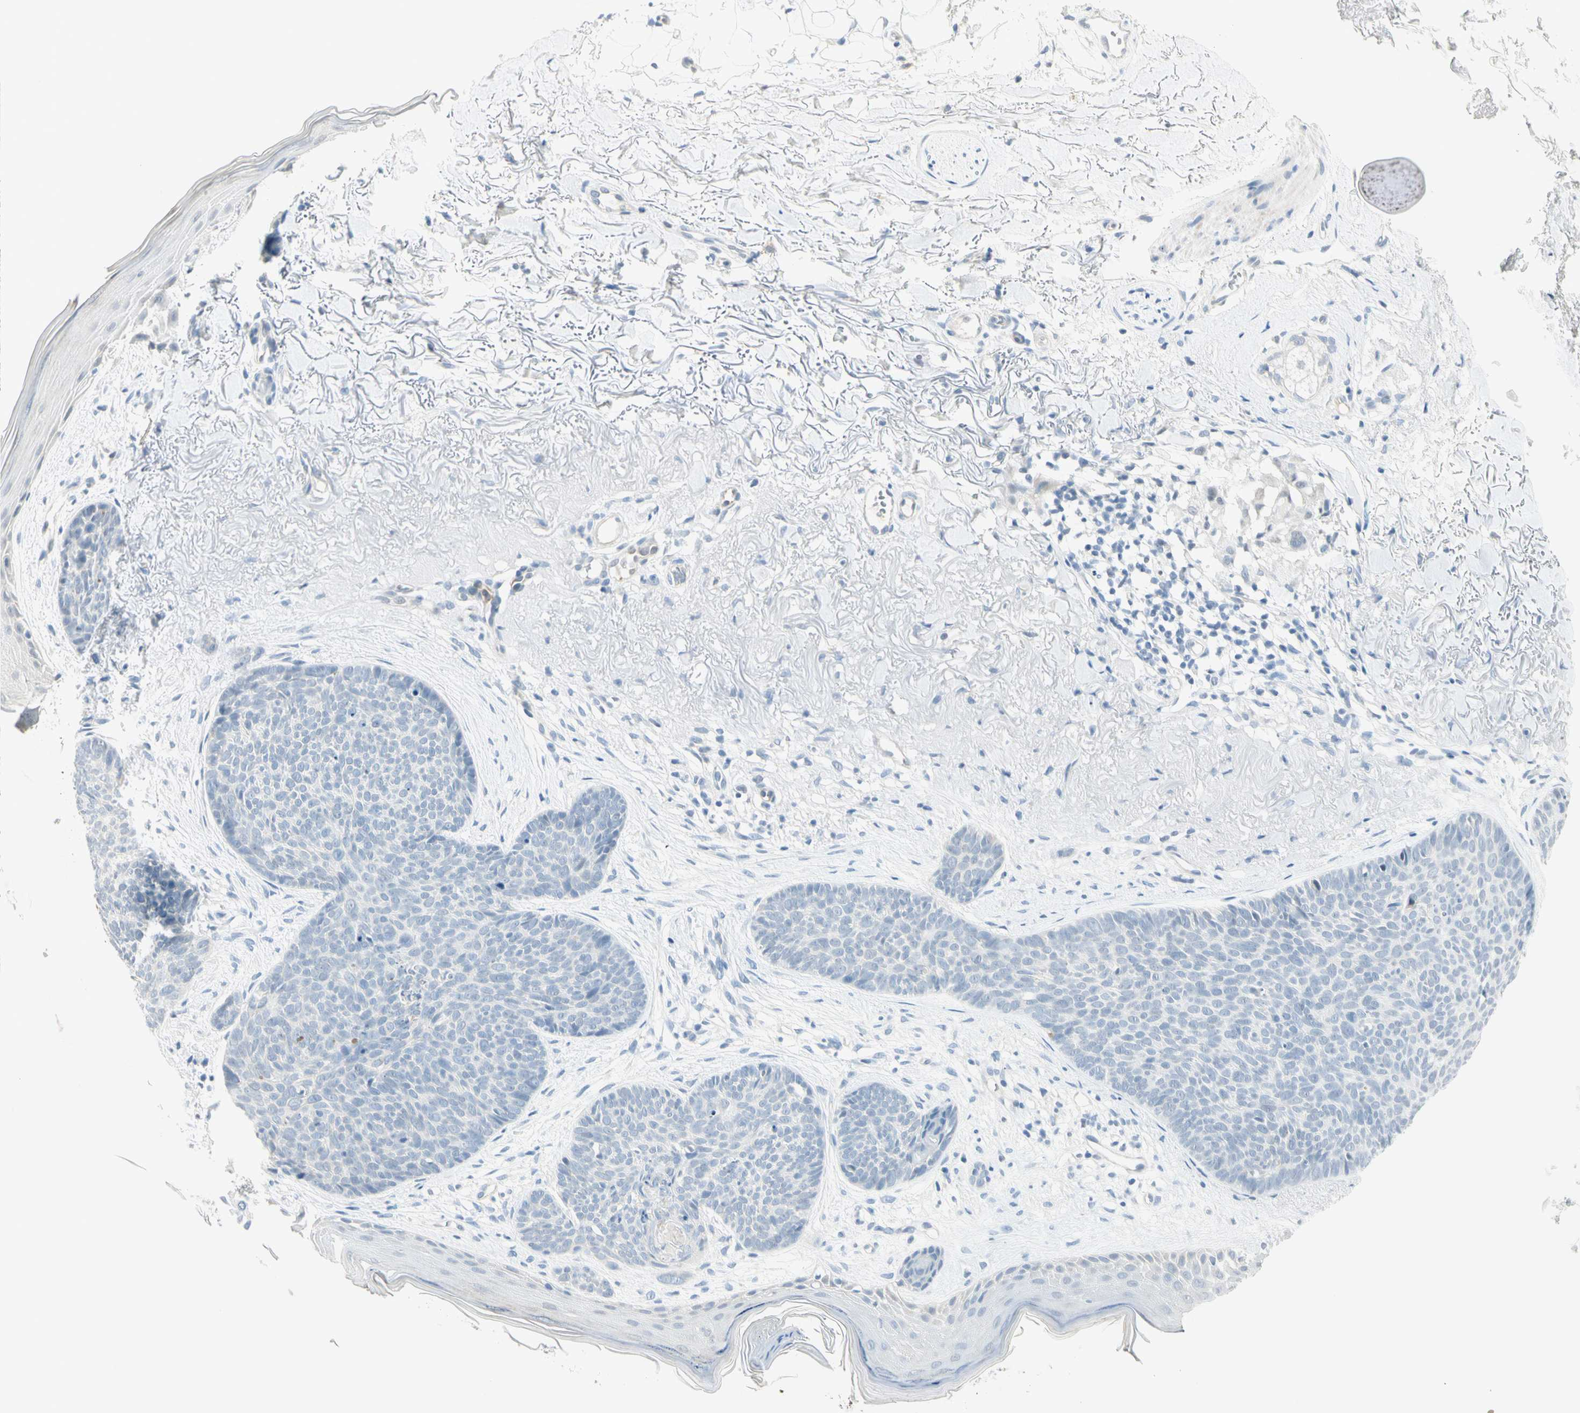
{"staining": {"intensity": "negative", "quantity": "none", "location": "none"}, "tissue": "skin cancer", "cell_type": "Tumor cells", "image_type": "cancer", "snomed": [{"axis": "morphology", "description": "Normal tissue, NOS"}, {"axis": "morphology", "description": "Basal cell carcinoma"}, {"axis": "topography", "description": "Skin"}], "caption": "A high-resolution image shows immunohistochemistry staining of skin cancer (basal cell carcinoma), which exhibits no significant positivity in tumor cells.", "gene": "MLLT10", "patient": {"sex": "female", "age": 70}}